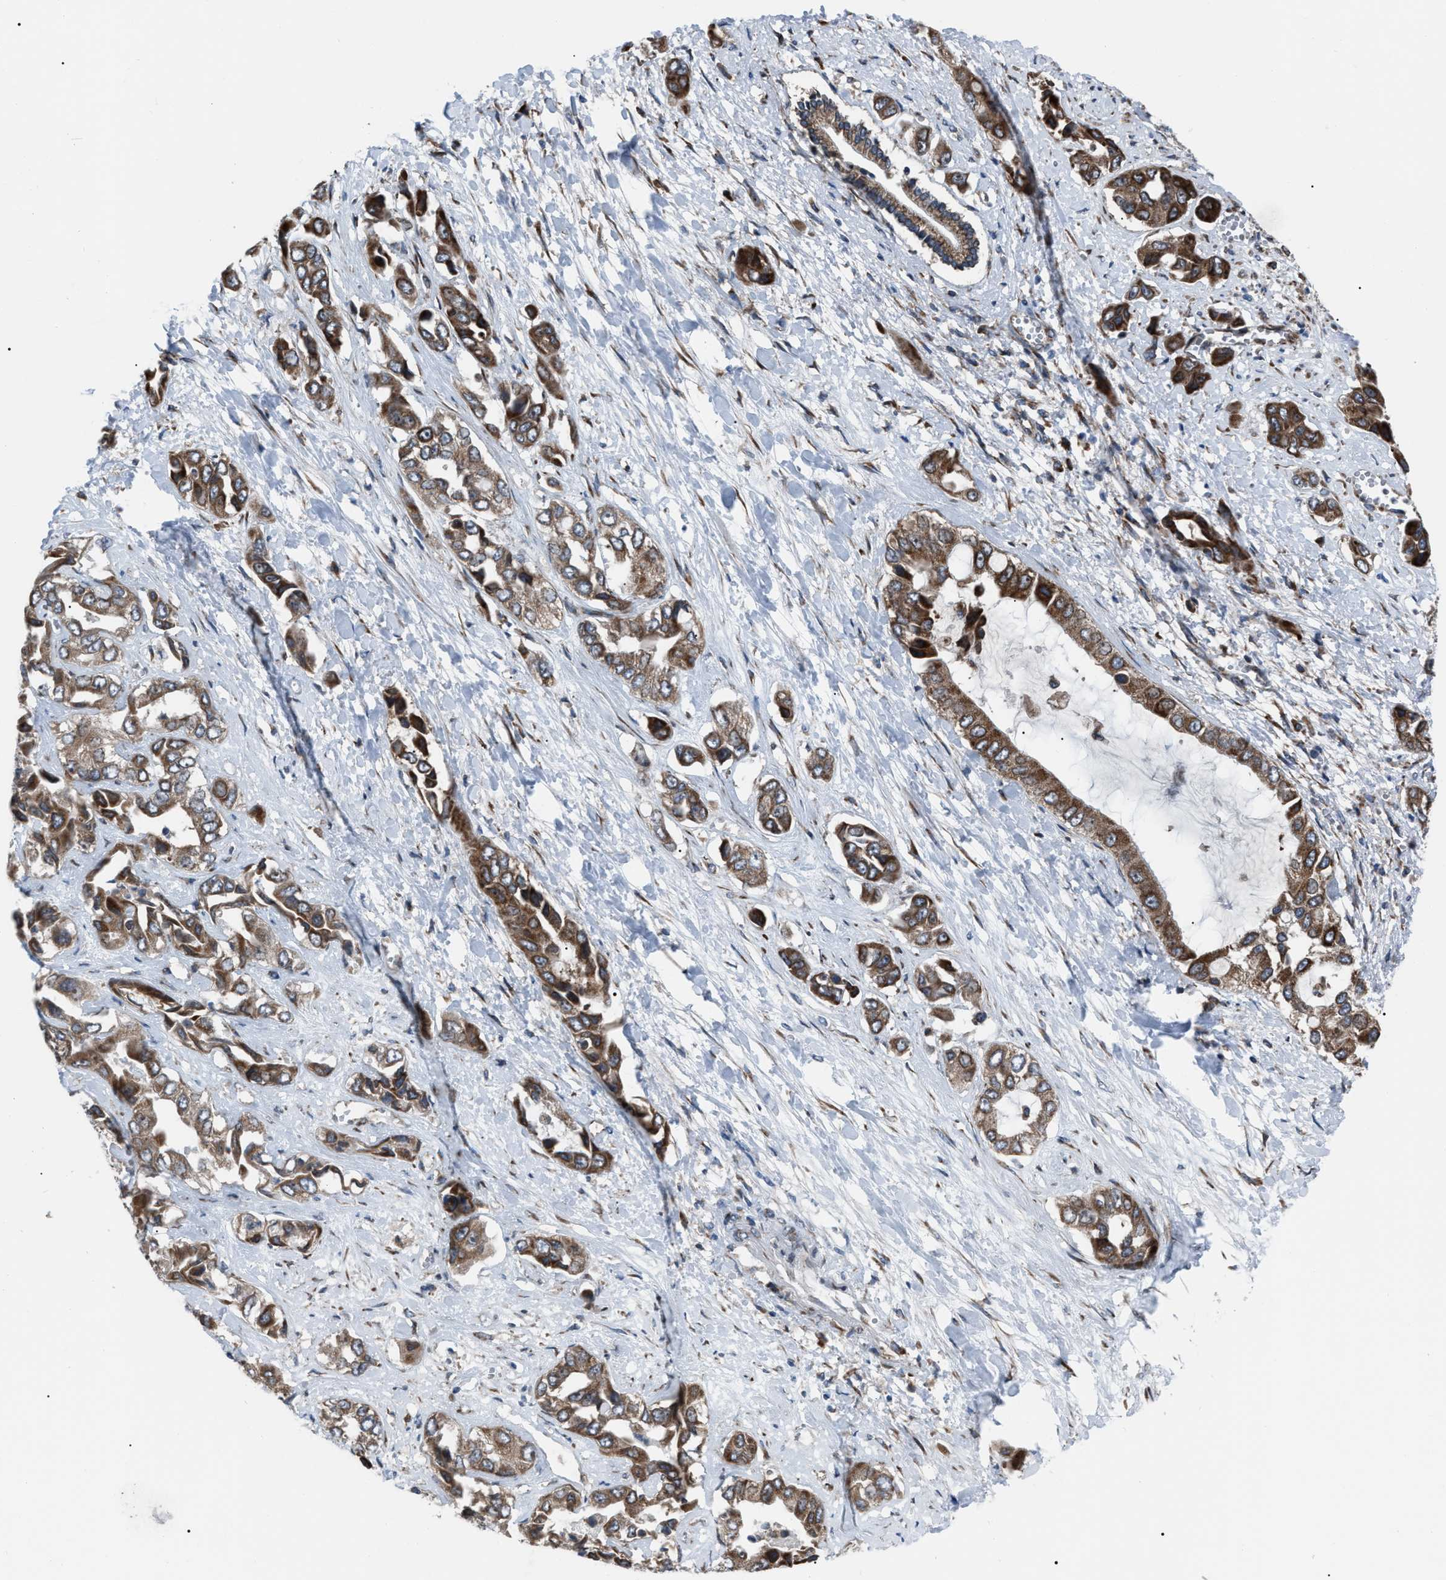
{"staining": {"intensity": "strong", "quantity": "<25%", "location": "cytoplasmic/membranous"}, "tissue": "liver cancer", "cell_type": "Tumor cells", "image_type": "cancer", "snomed": [{"axis": "morphology", "description": "Cholangiocarcinoma"}, {"axis": "topography", "description": "Liver"}], "caption": "Protein expression analysis of human liver cholangiocarcinoma reveals strong cytoplasmic/membranous positivity in approximately <25% of tumor cells. (IHC, brightfield microscopy, high magnification).", "gene": "AGO2", "patient": {"sex": "female", "age": 52}}